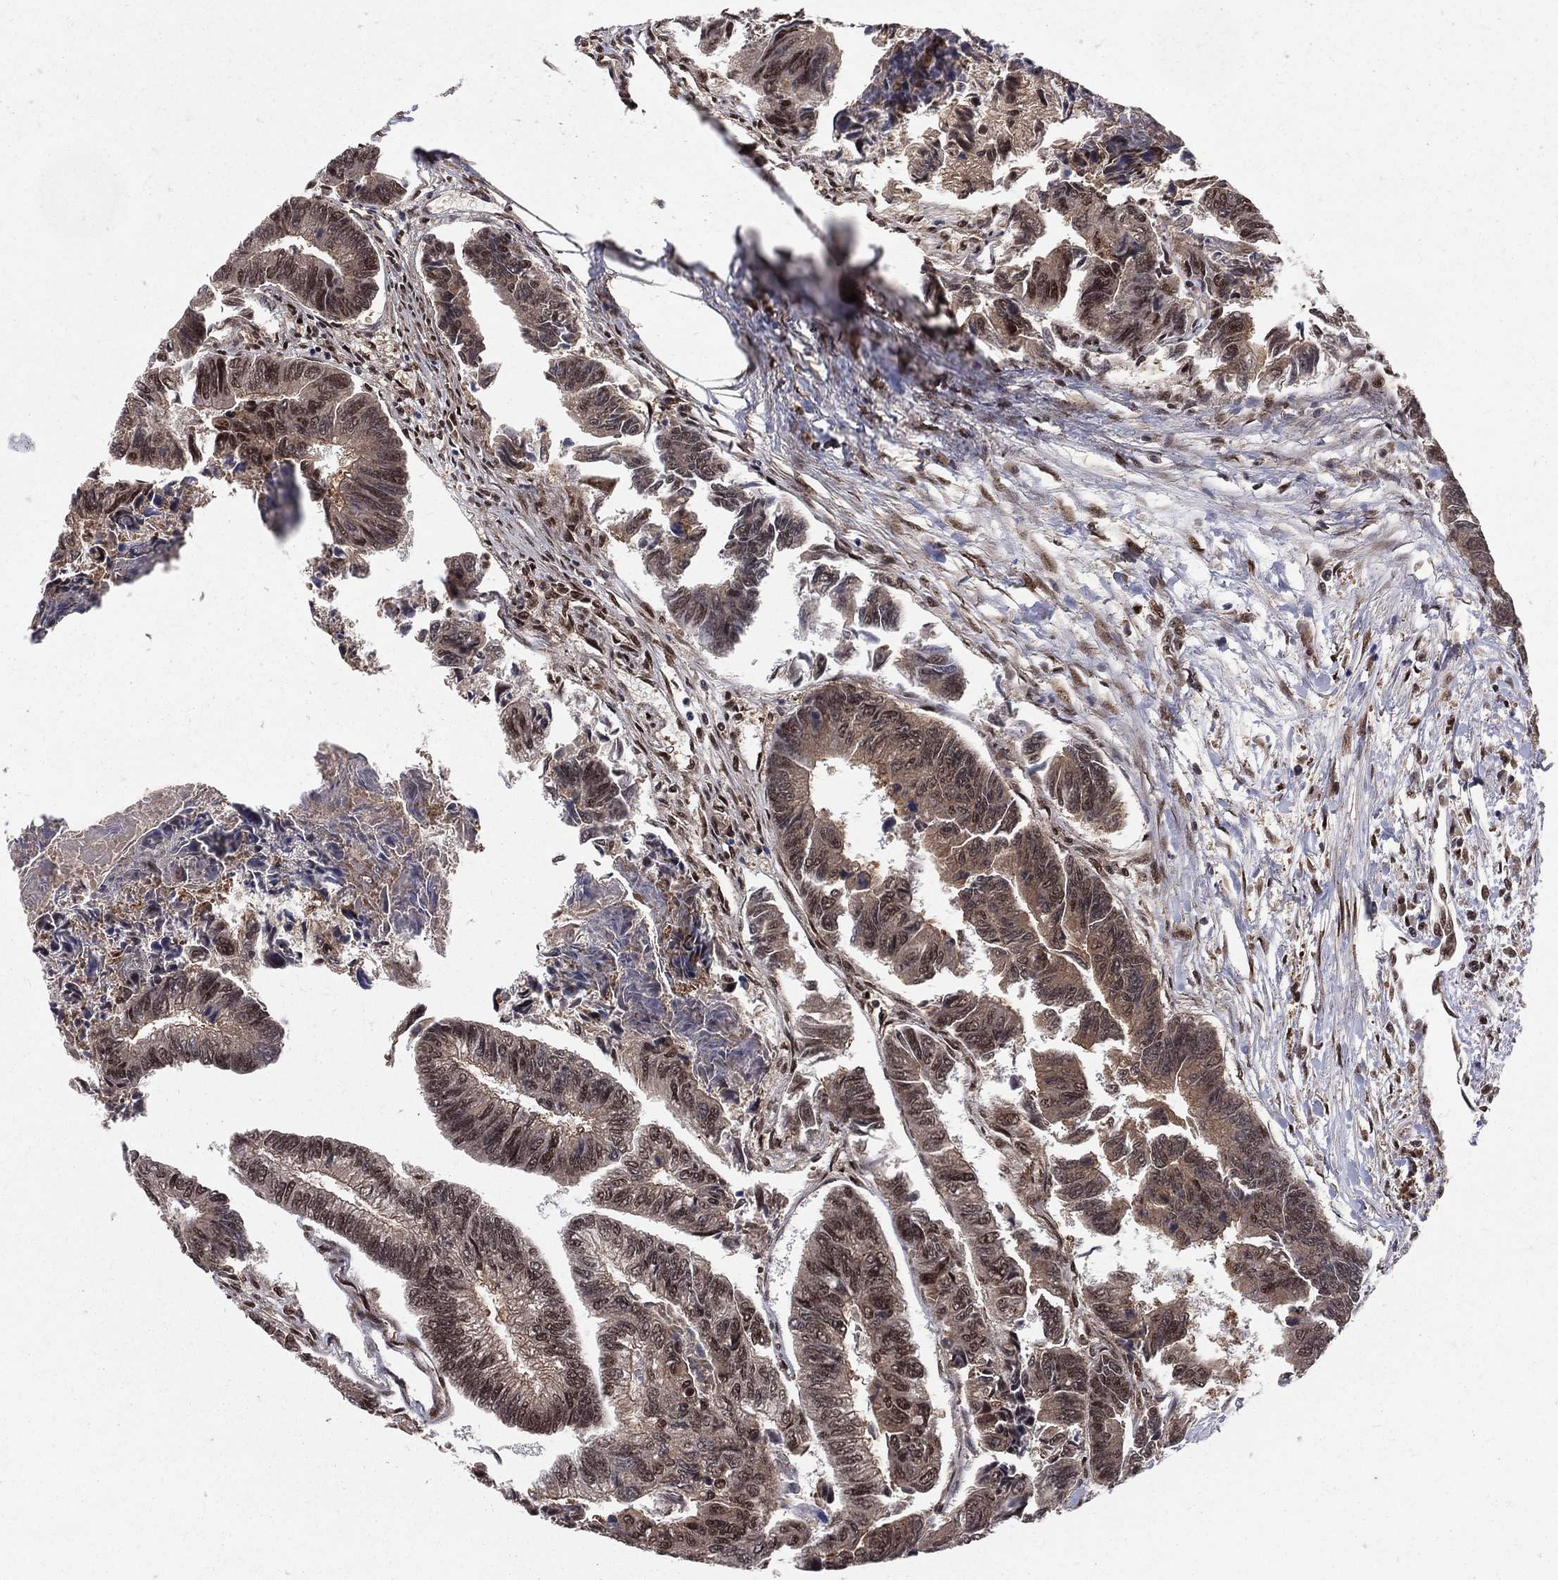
{"staining": {"intensity": "moderate", "quantity": "<25%", "location": "nuclear"}, "tissue": "colorectal cancer", "cell_type": "Tumor cells", "image_type": "cancer", "snomed": [{"axis": "morphology", "description": "Adenocarcinoma, NOS"}, {"axis": "topography", "description": "Colon"}], "caption": "Immunohistochemical staining of human adenocarcinoma (colorectal) displays low levels of moderate nuclear protein expression in about <25% of tumor cells.", "gene": "COPS4", "patient": {"sex": "female", "age": 65}}